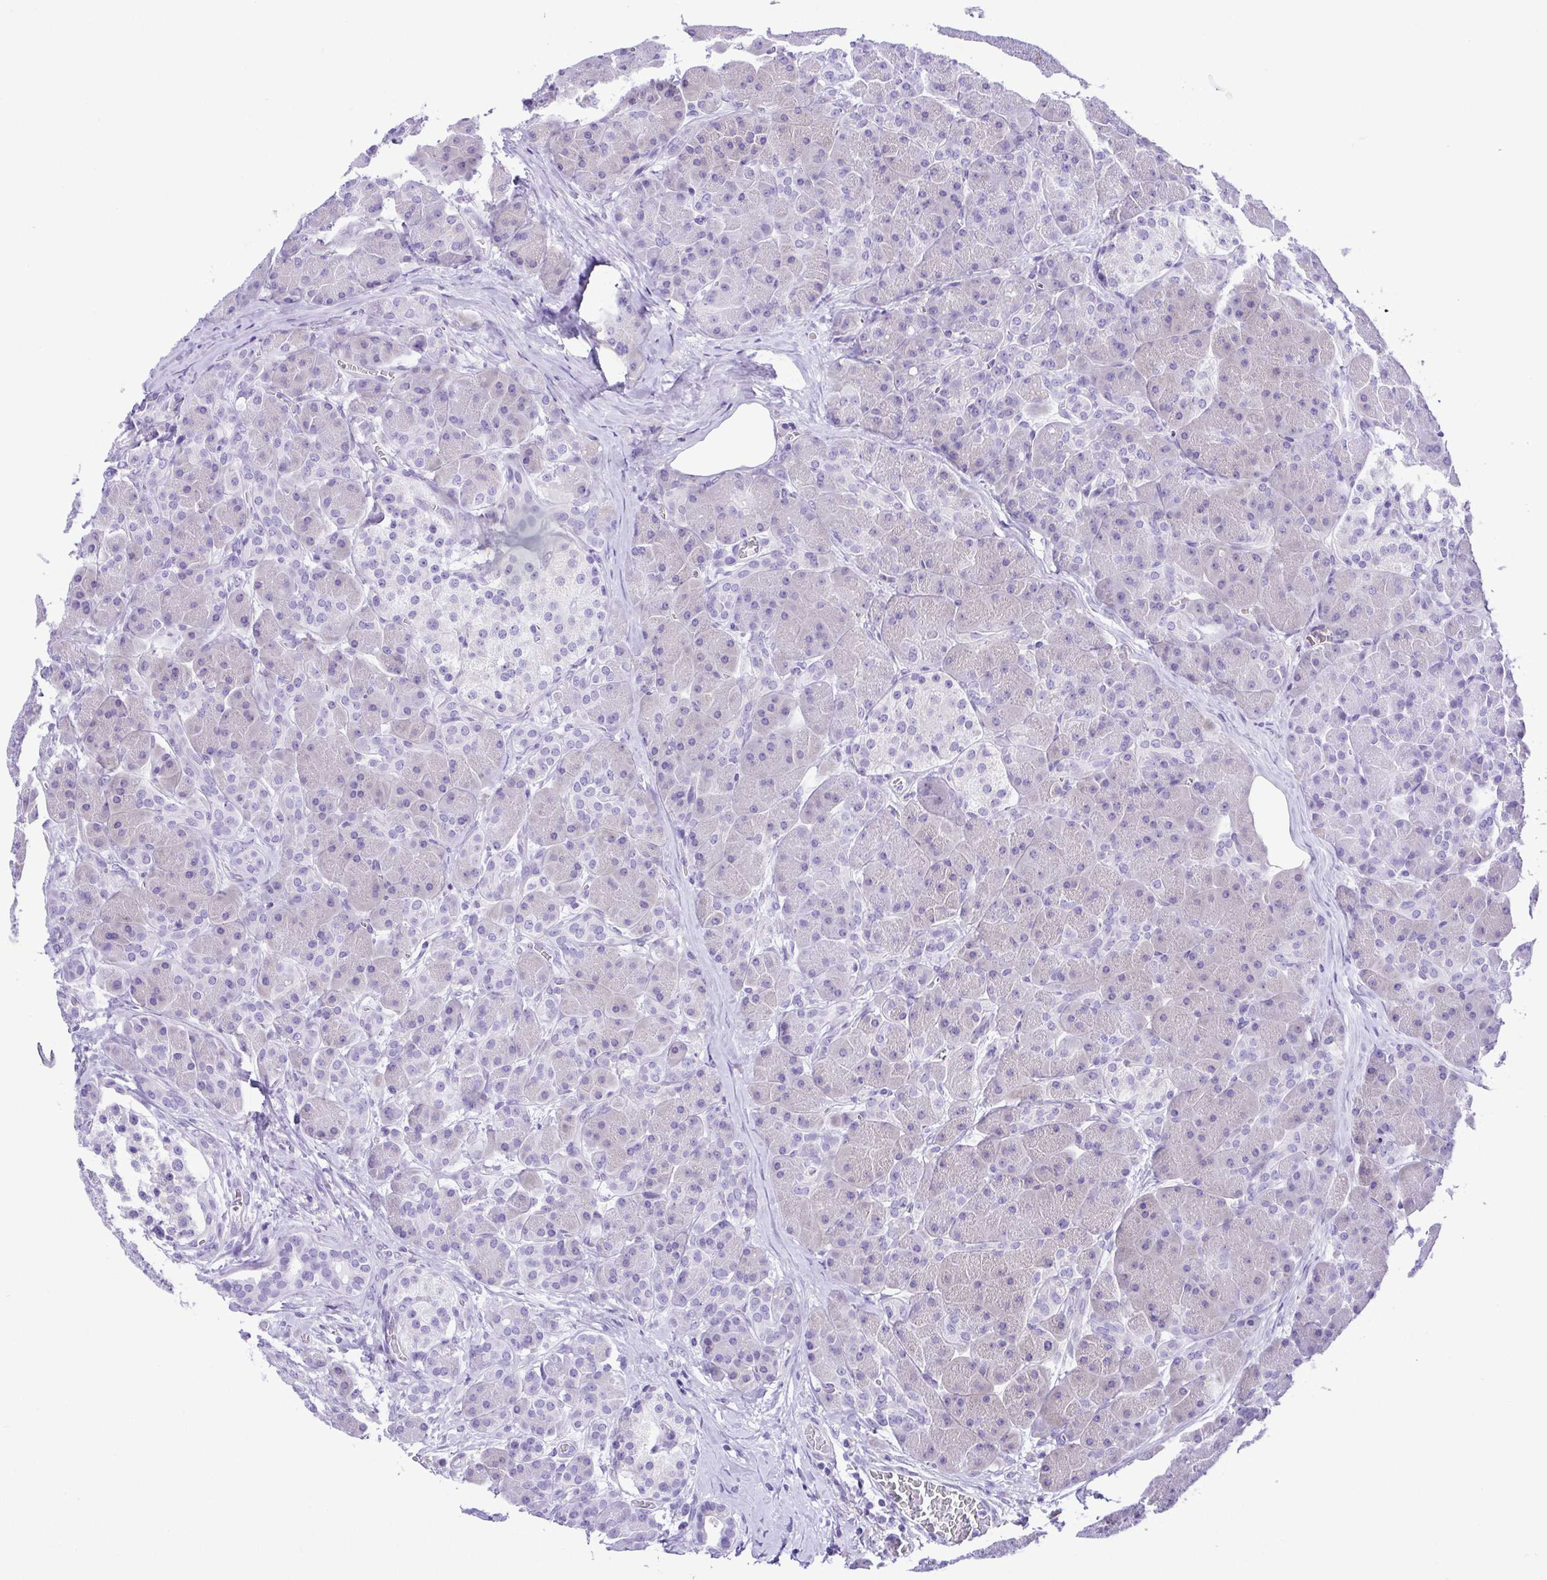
{"staining": {"intensity": "weak", "quantity": "25%-75%", "location": "cytoplasmic/membranous"}, "tissue": "pancreas", "cell_type": "Exocrine glandular cells", "image_type": "normal", "snomed": [{"axis": "morphology", "description": "Normal tissue, NOS"}, {"axis": "topography", "description": "Pancreas"}], "caption": "Human pancreas stained for a protein (brown) shows weak cytoplasmic/membranous positive expression in approximately 25%-75% of exocrine glandular cells.", "gene": "PAK3", "patient": {"sex": "male", "age": 55}}